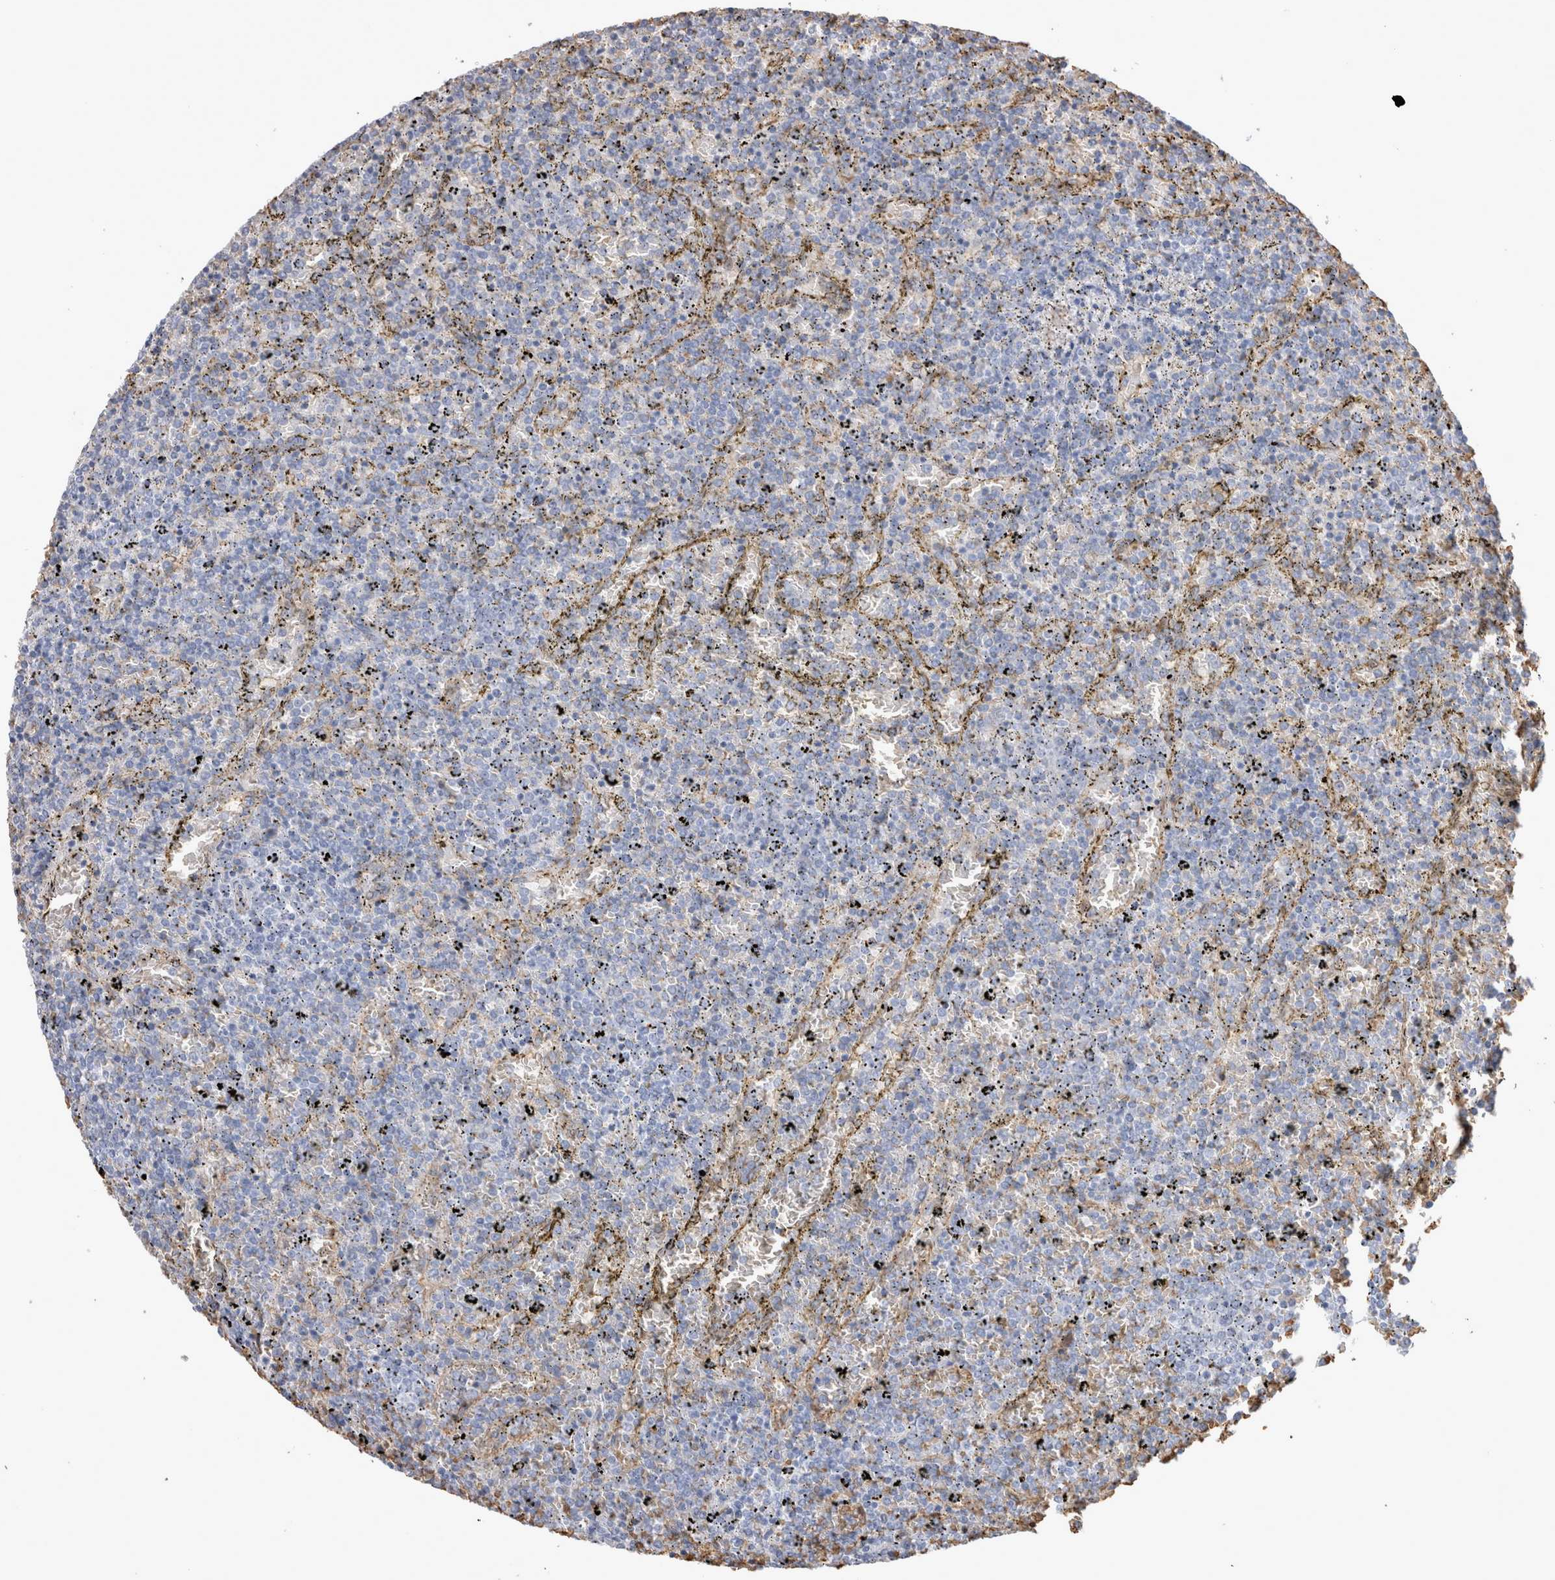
{"staining": {"intensity": "negative", "quantity": "none", "location": "none"}, "tissue": "lymphoma", "cell_type": "Tumor cells", "image_type": "cancer", "snomed": [{"axis": "morphology", "description": "Malignant lymphoma, non-Hodgkin's type, Low grade"}, {"axis": "topography", "description": "Spleen"}], "caption": "Human low-grade malignant lymphoma, non-Hodgkin's type stained for a protein using immunohistochemistry (IHC) displays no expression in tumor cells.", "gene": "IL17RC", "patient": {"sex": "female", "age": 77}}